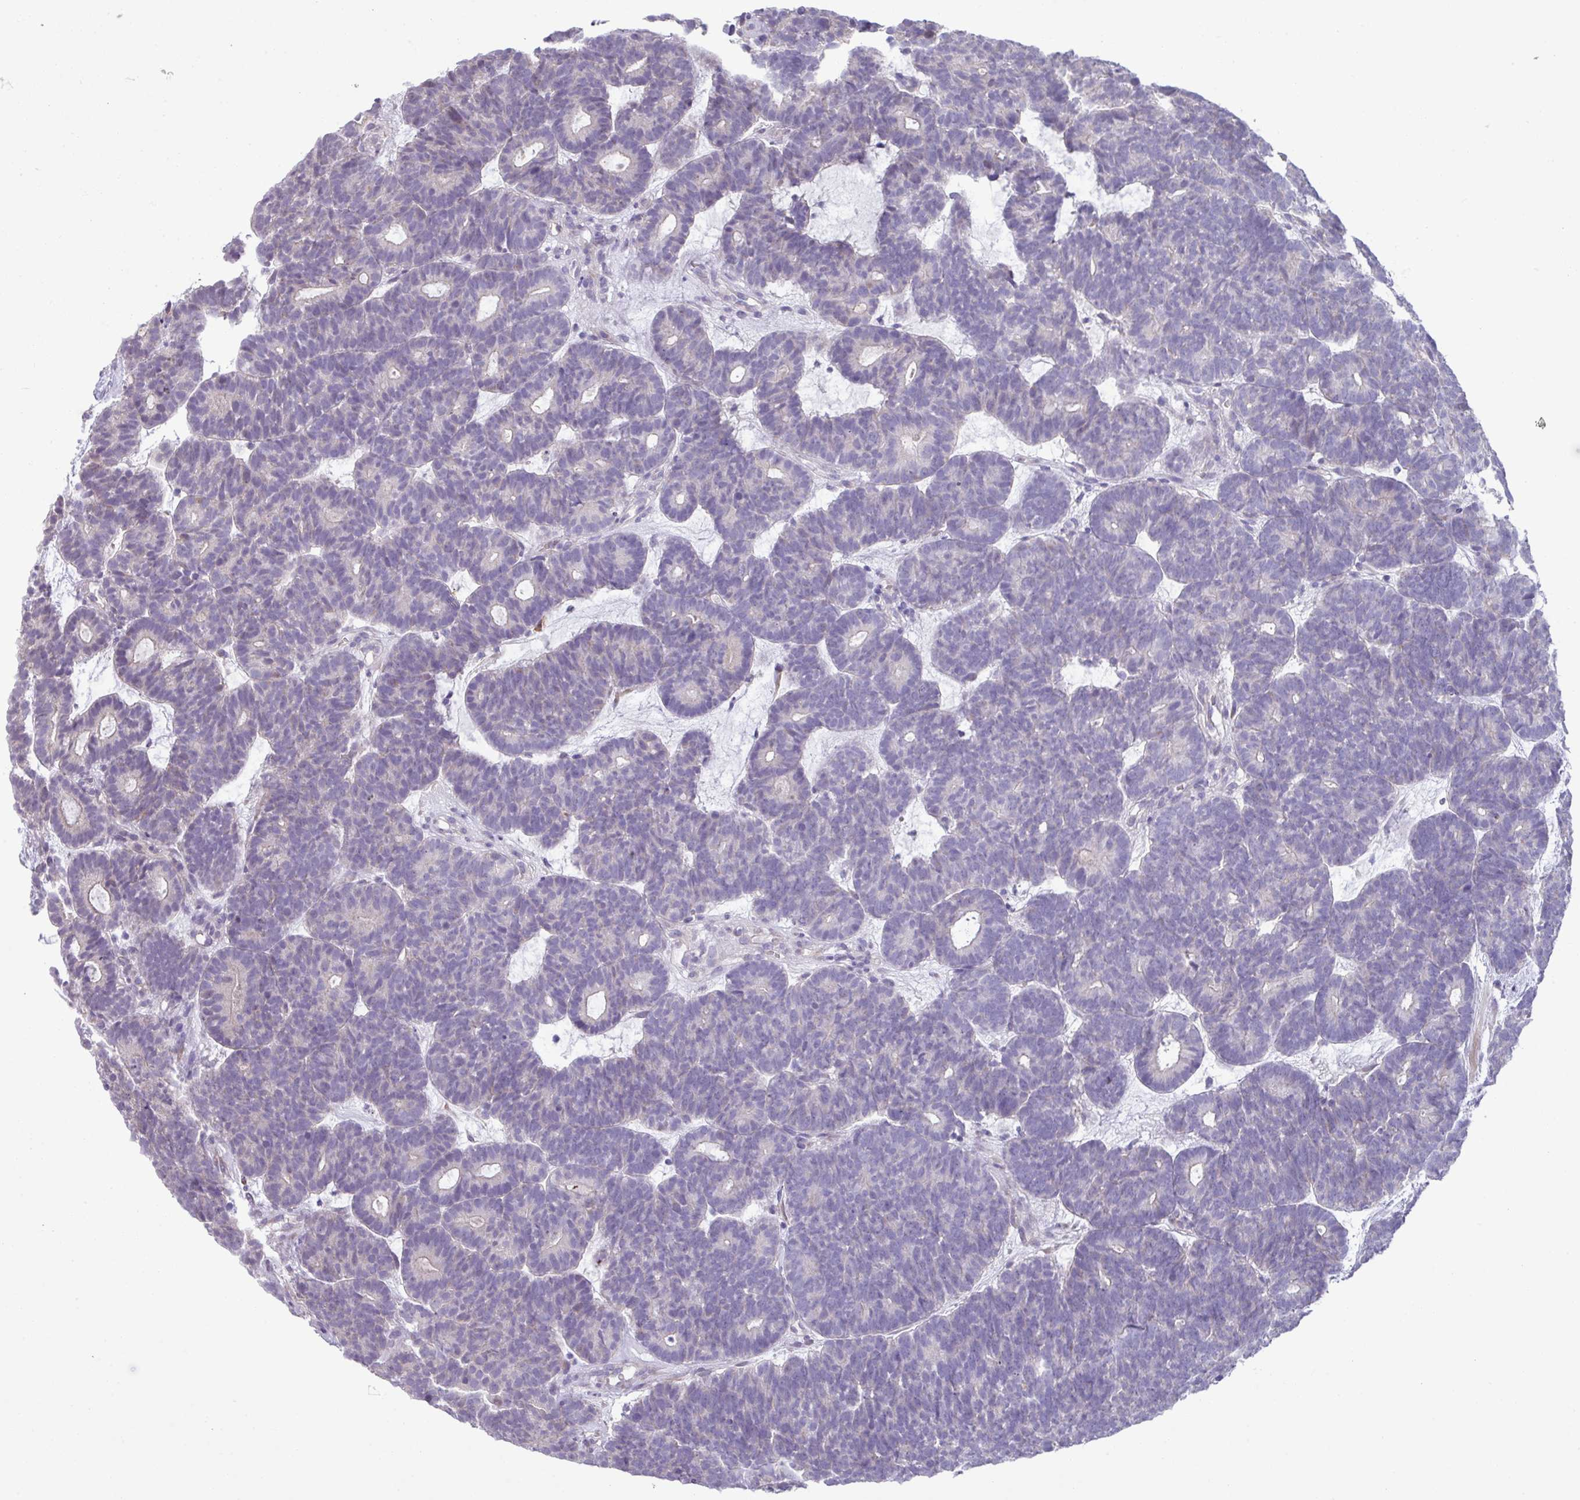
{"staining": {"intensity": "negative", "quantity": "none", "location": "none"}, "tissue": "head and neck cancer", "cell_type": "Tumor cells", "image_type": "cancer", "snomed": [{"axis": "morphology", "description": "Adenocarcinoma, NOS"}, {"axis": "topography", "description": "Head-Neck"}], "caption": "Photomicrograph shows no significant protein positivity in tumor cells of head and neck adenocarcinoma. Nuclei are stained in blue.", "gene": "IRGC", "patient": {"sex": "female", "age": 81}}